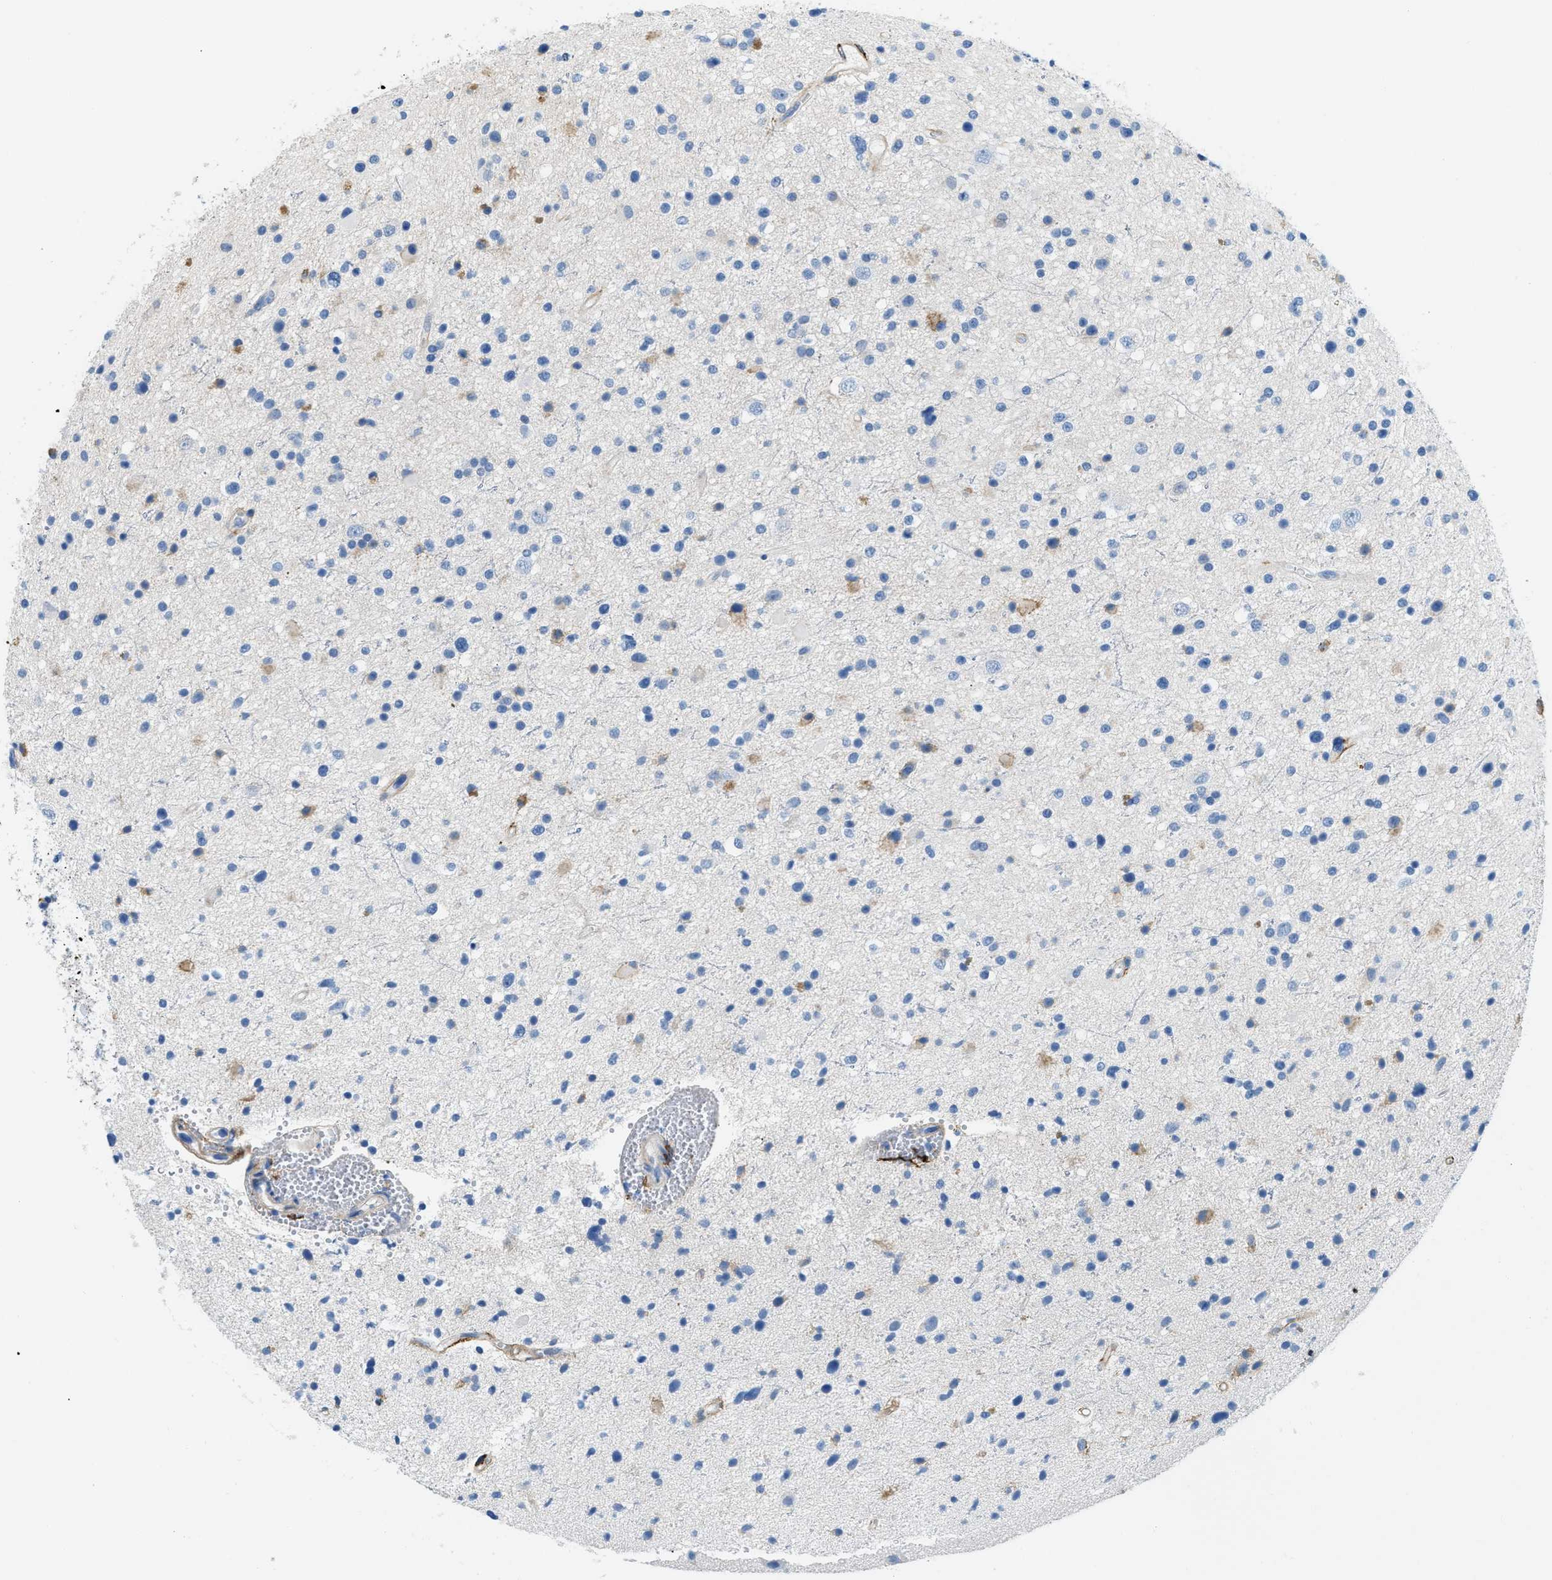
{"staining": {"intensity": "moderate", "quantity": "<25%", "location": "cytoplasmic/membranous"}, "tissue": "glioma", "cell_type": "Tumor cells", "image_type": "cancer", "snomed": [{"axis": "morphology", "description": "Glioma, malignant, High grade"}, {"axis": "topography", "description": "Brain"}], "caption": "Glioma tissue reveals moderate cytoplasmic/membranous staining in about <25% of tumor cells", "gene": "COL15A1", "patient": {"sex": "male", "age": 33}}